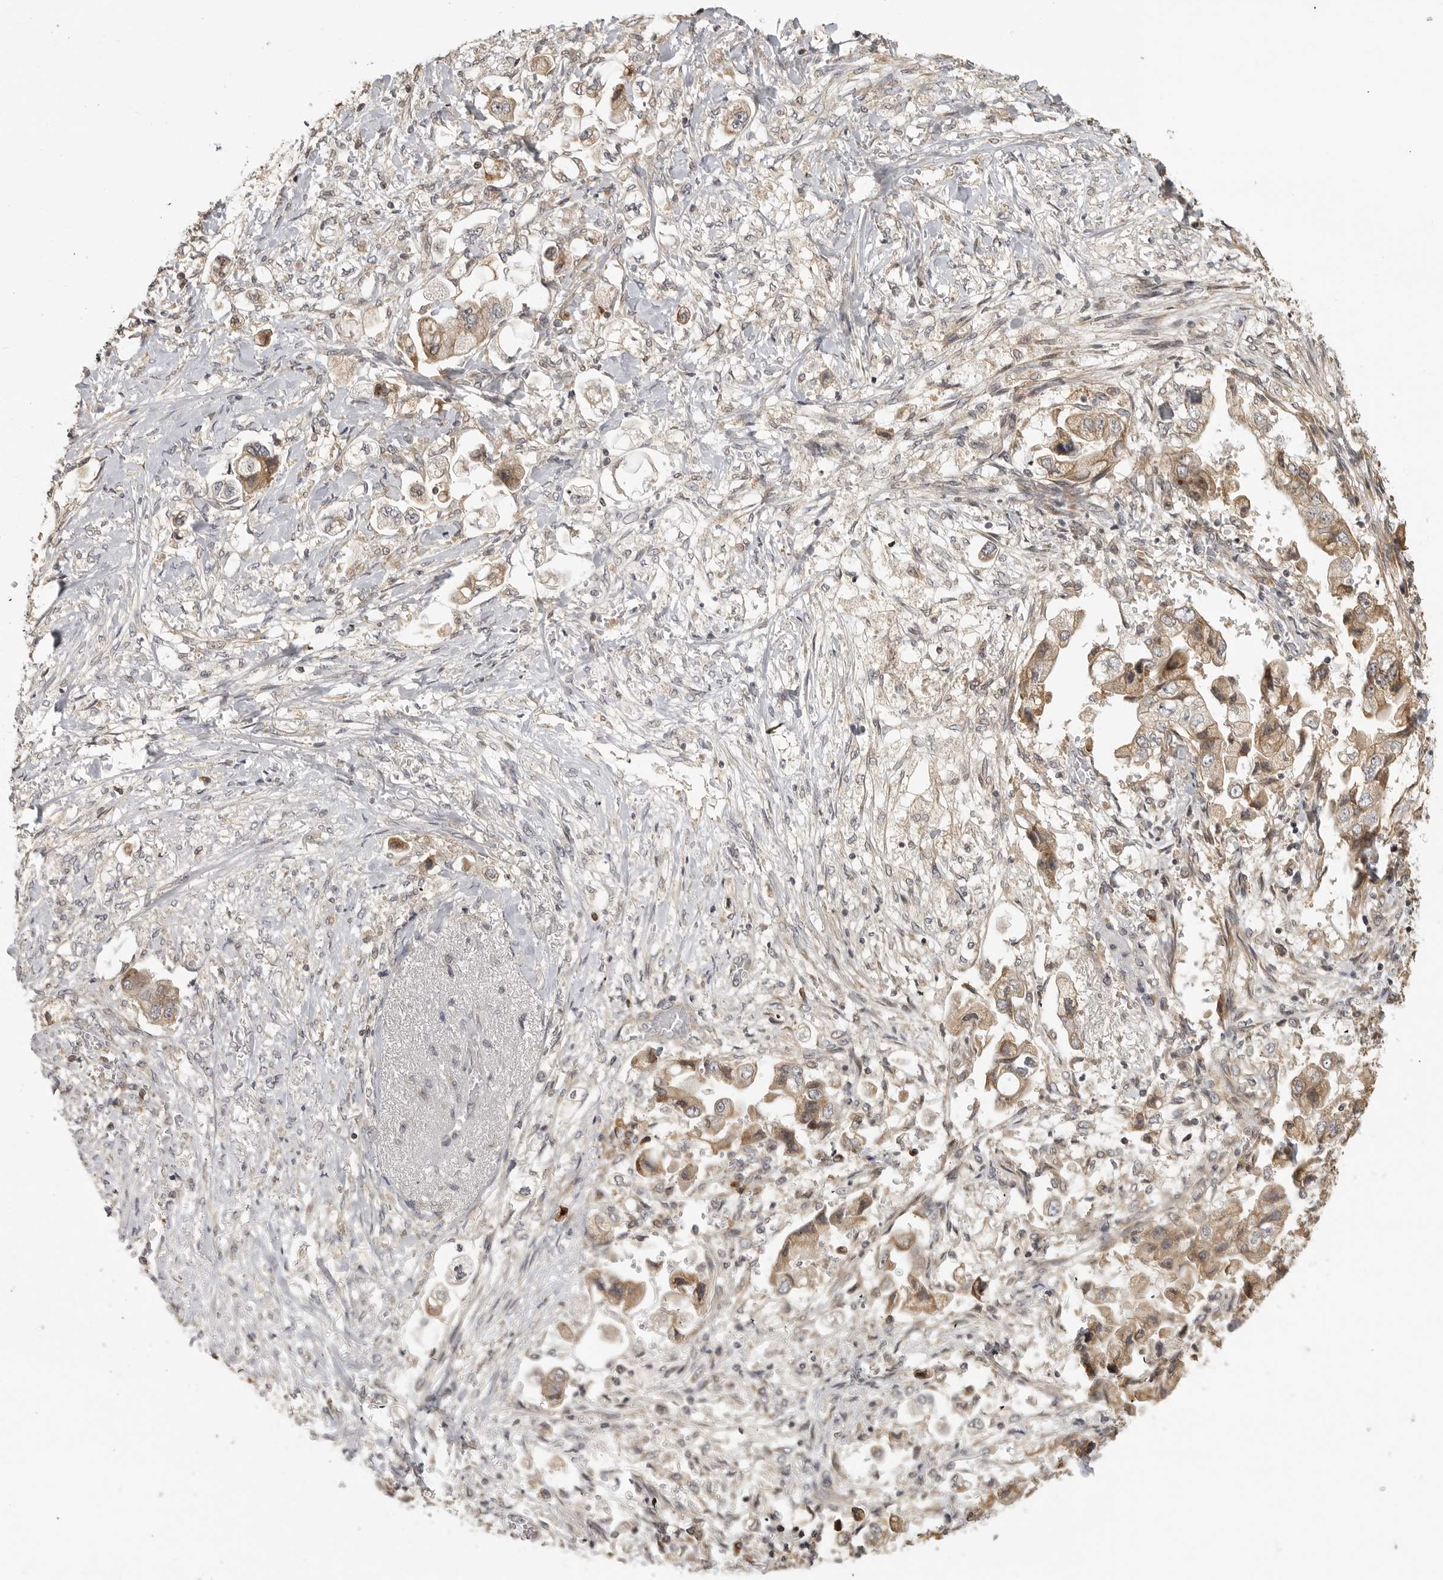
{"staining": {"intensity": "moderate", "quantity": ">75%", "location": "cytoplasmic/membranous"}, "tissue": "stomach cancer", "cell_type": "Tumor cells", "image_type": "cancer", "snomed": [{"axis": "morphology", "description": "Adenocarcinoma, NOS"}, {"axis": "topography", "description": "Stomach"}], "caption": "IHC of stomach cancer (adenocarcinoma) exhibits medium levels of moderate cytoplasmic/membranous staining in about >75% of tumor cells.", "gene": "IDO1", "patient": {"sex": "male", "age": 62}}